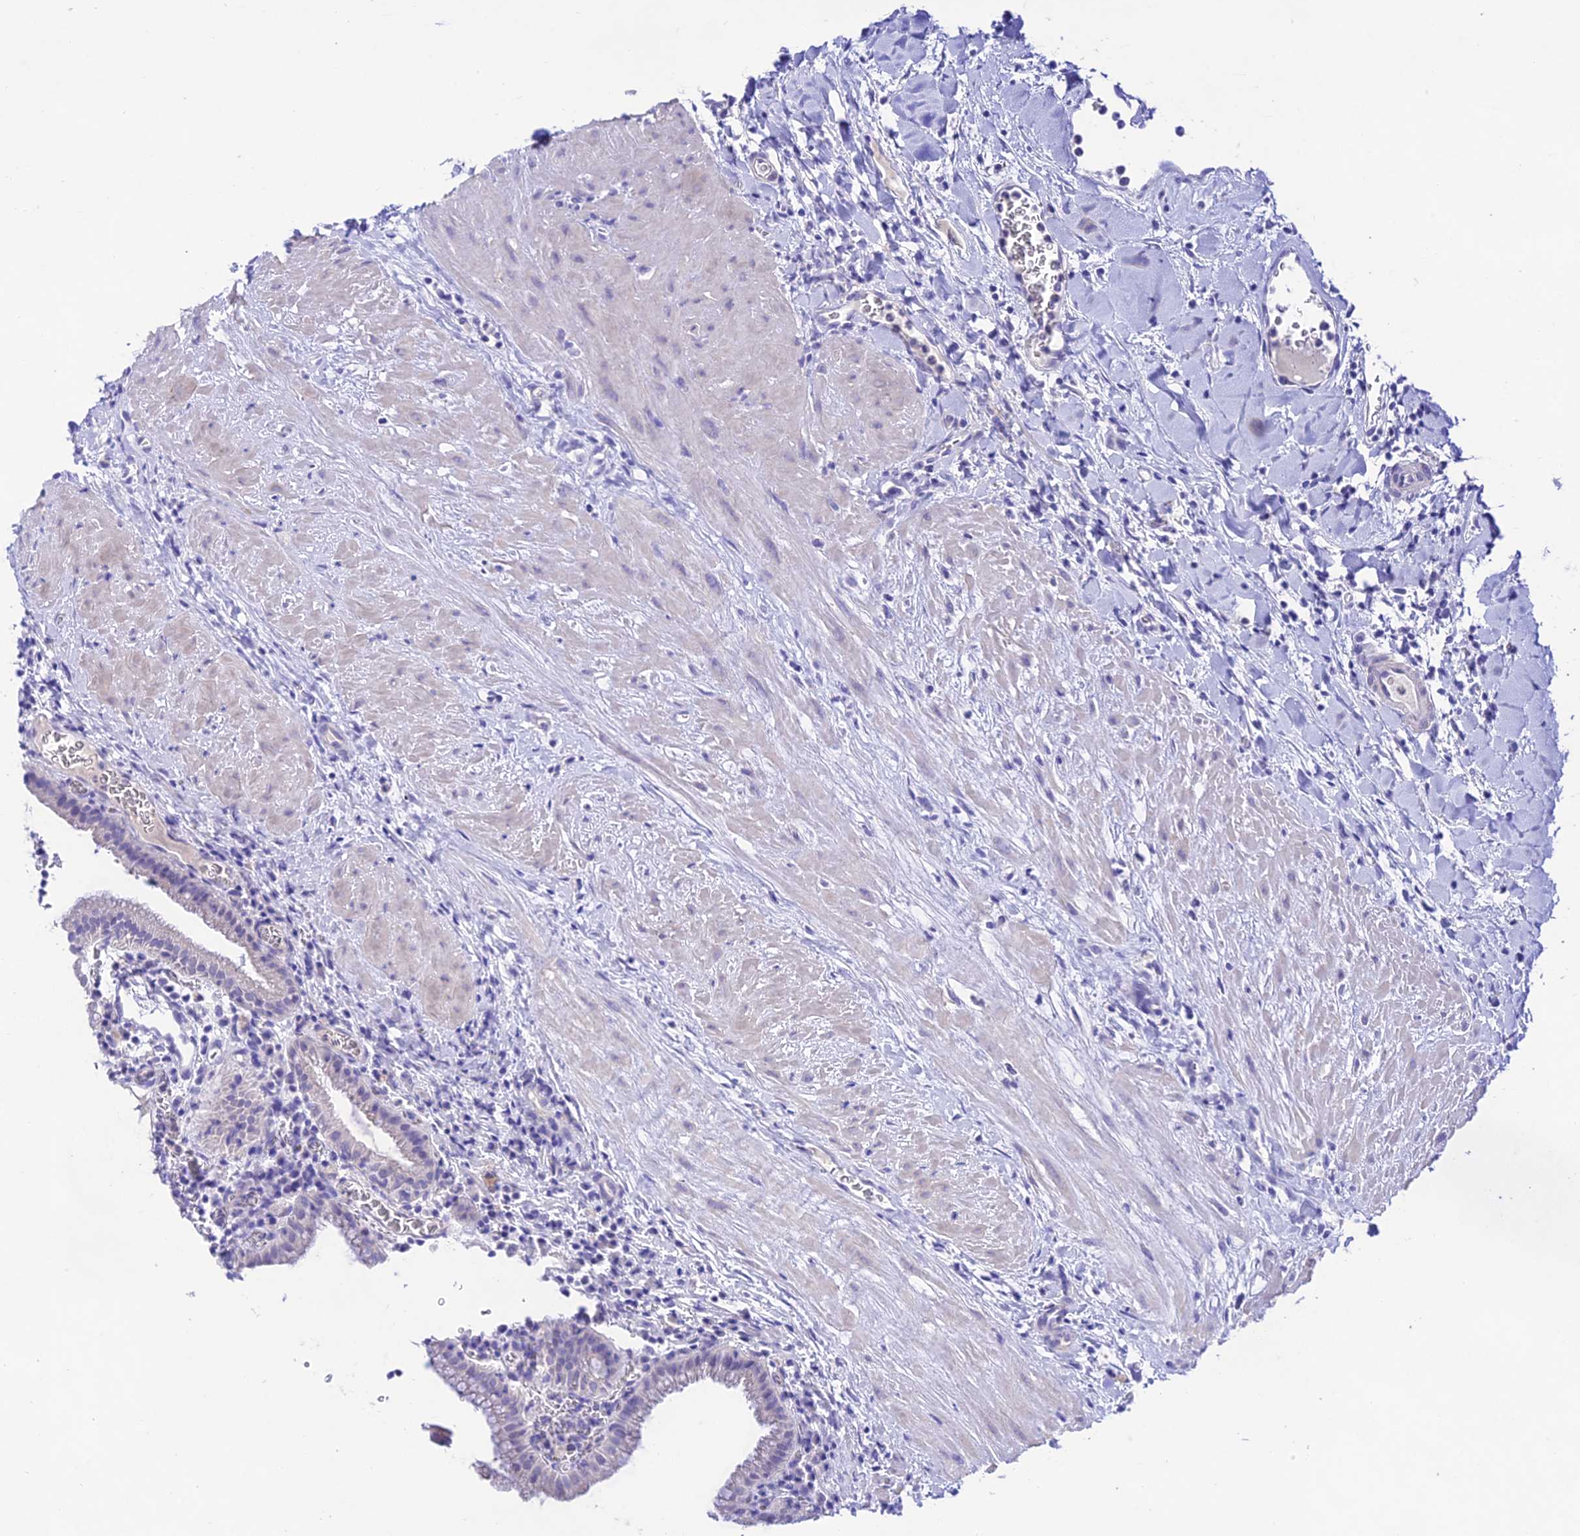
{"staining": {"intensity": "negative", "quantity": "none", "location": "none"}, "tissue": "gallbladder", "cell_type": "Glandular cells", "image_type": "normal", "snomed": [{"axis": "morphology", "description": "Normal tissue, NOS"}, {"axis": "topography", "description": "Gallbladder"}], "caption": "DAB immunohistochemical staining of unremarkable human gallbladder reveals no significant positivity in glandular cells.", "gene": "NLRP6", "patient": {"sex": "male", "age": 78}}